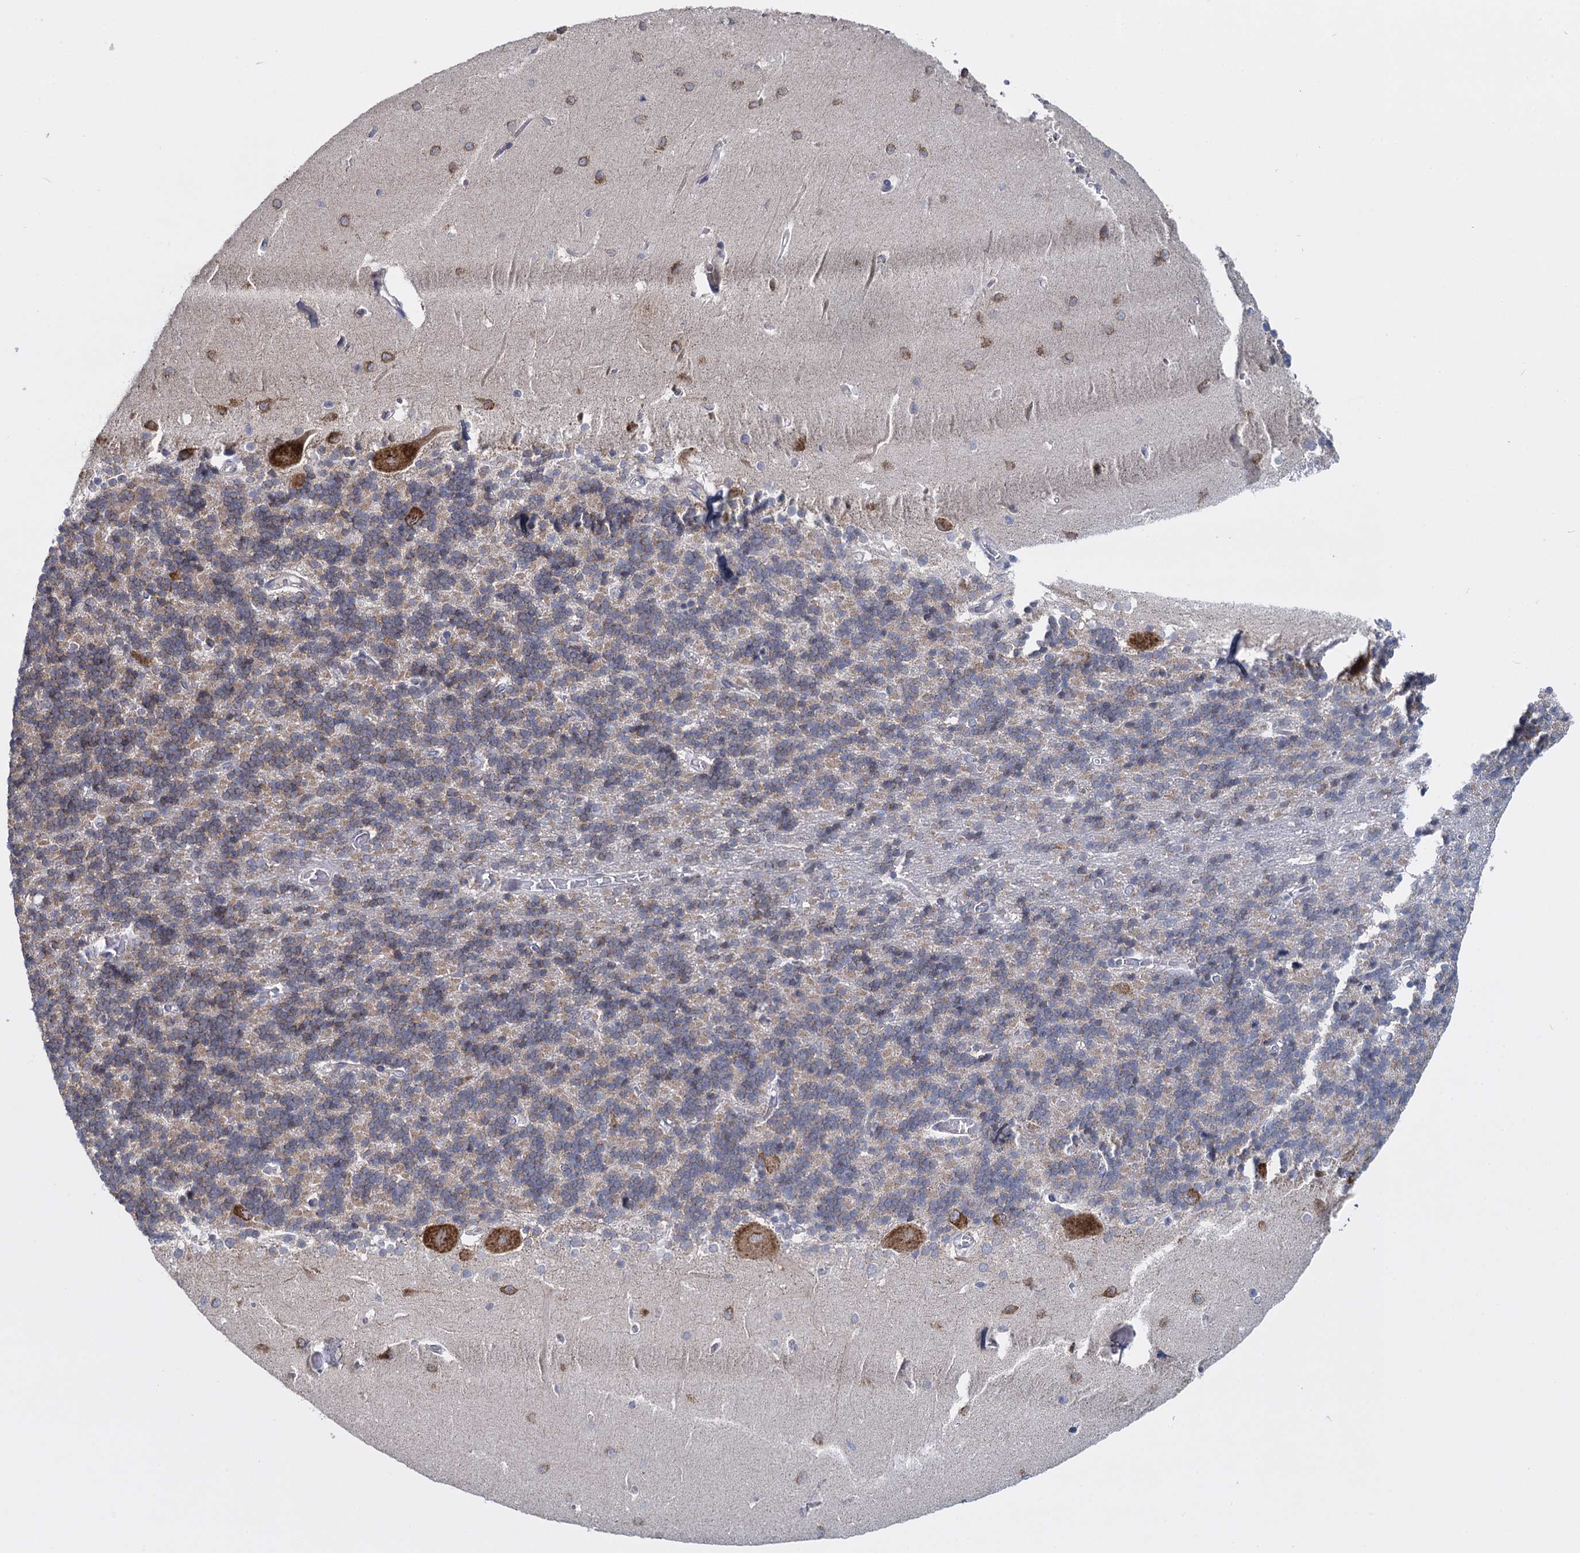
{"staining": {"intensity": "weak", "quantity": "25%-75%", "location": "cytoplasmic/membranous"}, "tissue": "cerebellum", "cell_type": "Cells in granular layer", "image_type": "normal", "snomed": [{"axis": "morphology", "description": "Normal tissue, NOS"}, {"axis": "topography", "description": "Cerebellum"}], "caption": "Immunohistochemical staining of benign cerebellum shows low levels of weak cytoplasmic/membranous positivity in about 25%-75% of cells in granular layer.", "gene": "GSTM2", "patient": {"sex": "male", "age": 37}}